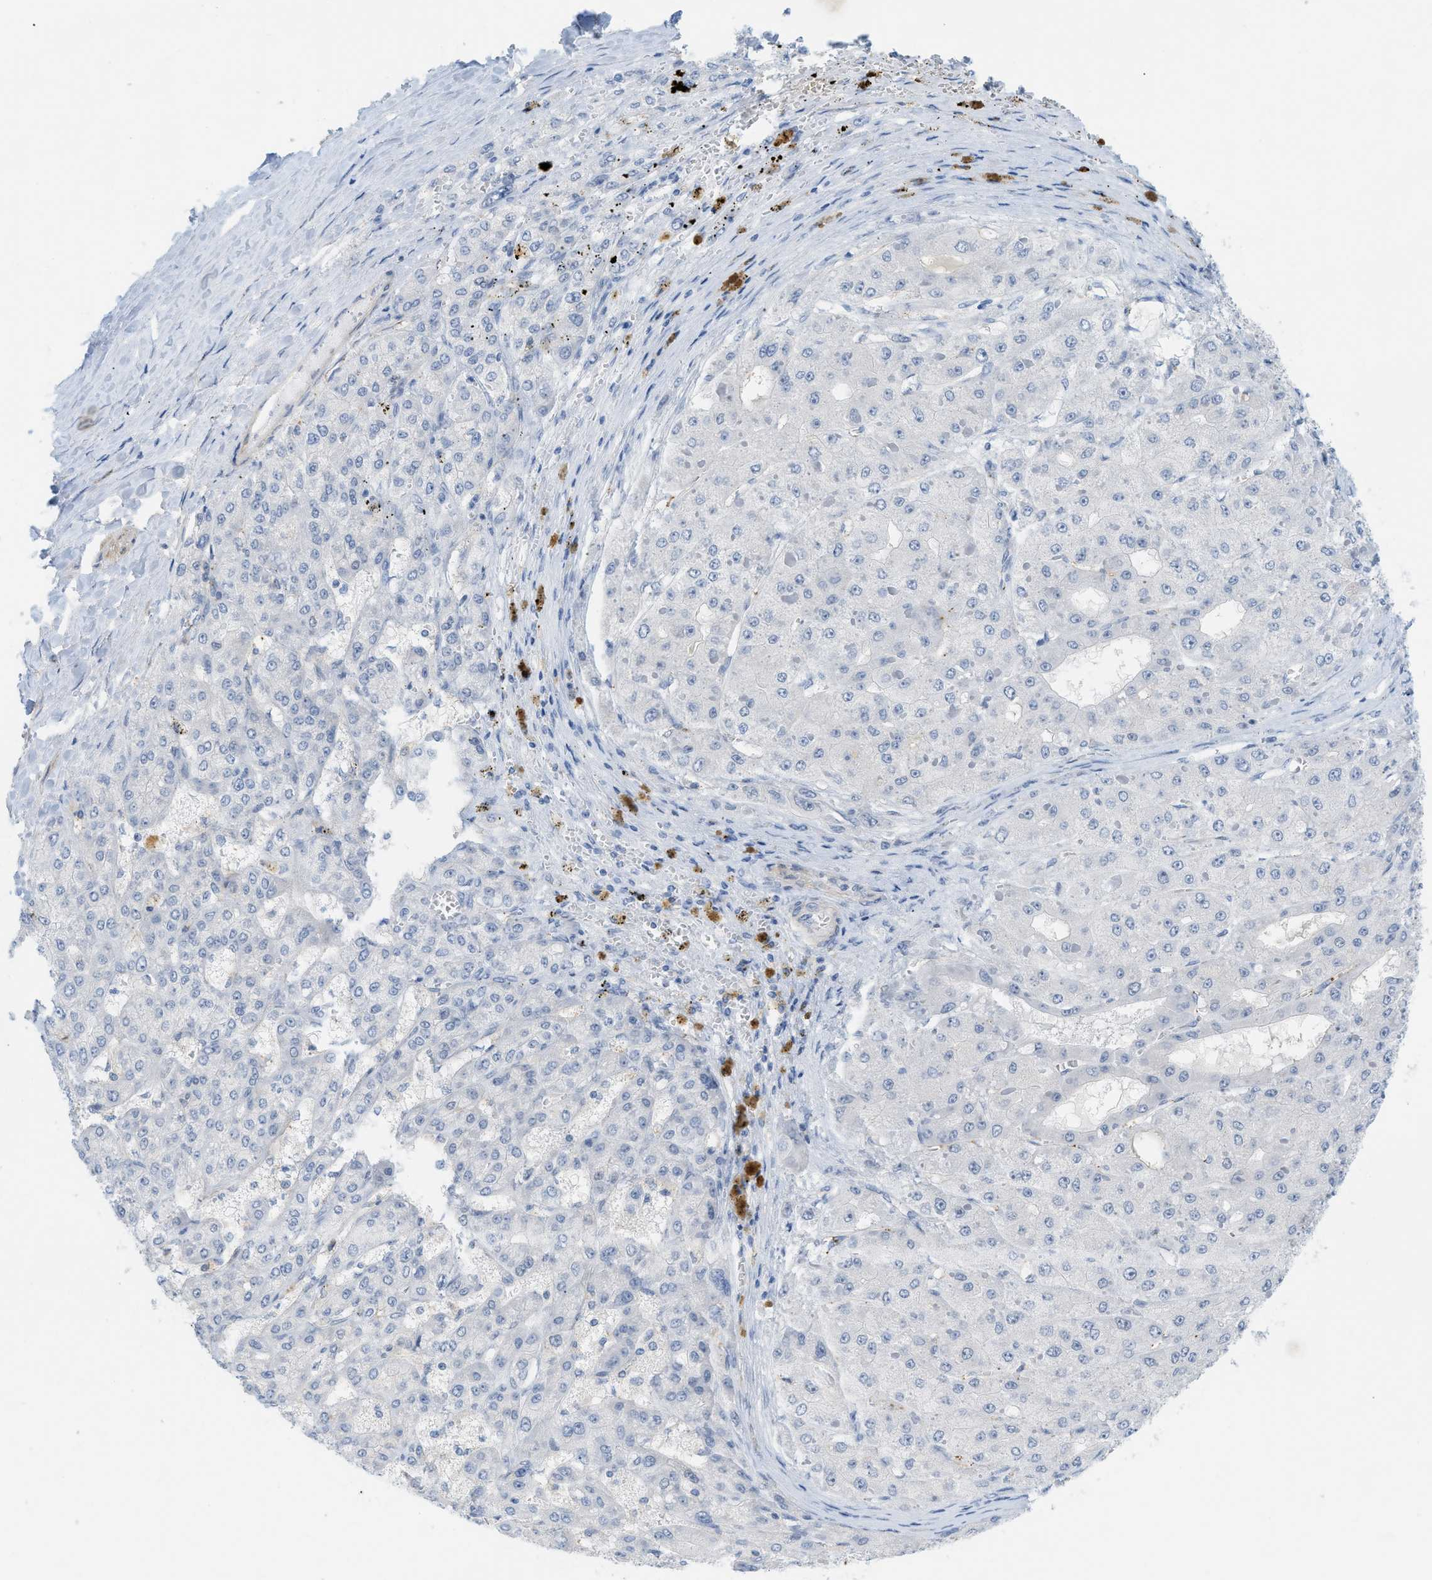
{"staining": {"intensity": "negative", "quantity": "none", "location": "none"}, "tissue": "liver cancer", "cell_type": "Tumor cells", "image_type": "cancer", "snomed": [{"axis": "morphology", "description": "Carcinoma, Hepatocellular, NOS"}, {"axis": "topography", "description": "Liver"}], "caption": "There is no significant staining in tumor cells of liver cancer (hepatocellular carcinoma).", "gene": "HLTF", "patient": {"sex": "female", "age": 73}}